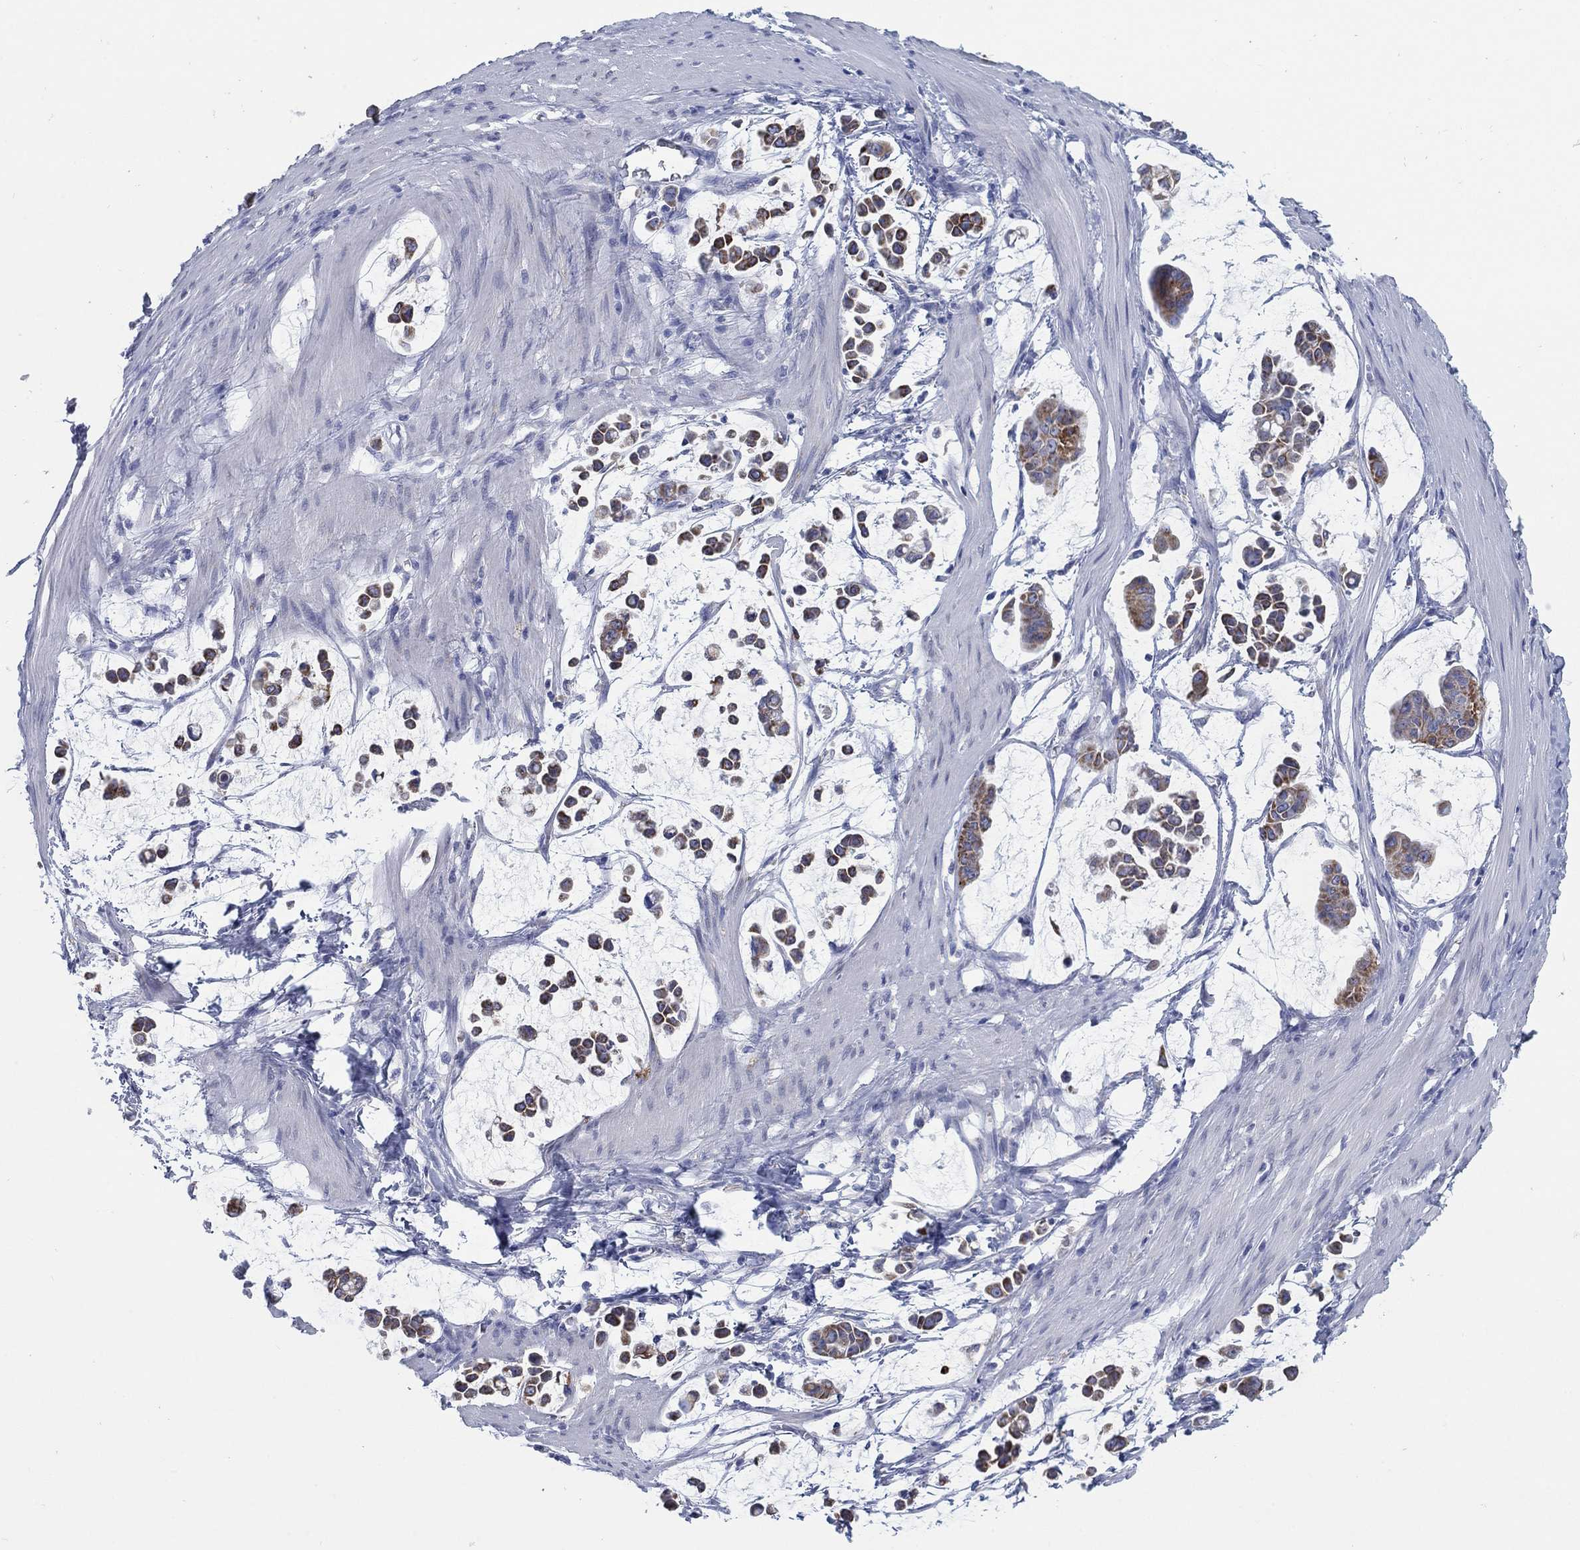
{"staining": {"intensity": "moderate", "quantity": ">75%", "location": "cytoplasmic/membranous"}, "tissue": "stomach cancer", "cell_type": "Tumor cells", "image_type": "cancer", "snomed": [{"axis": "morphology", "description": "Adenocarcinoma, NOS"}, {"axis": "topography", "description": "Stomach"}], "caption": "IHC image of adenocarcinoma (stomach) stained for a protein (brown), which demonstrates medium levels of moderate cytoplasmic/membranous positivity in approximately >75% of tumor cells.", "gene": "SCCPDH", "patient": {"sex": "male", "age": 82}}